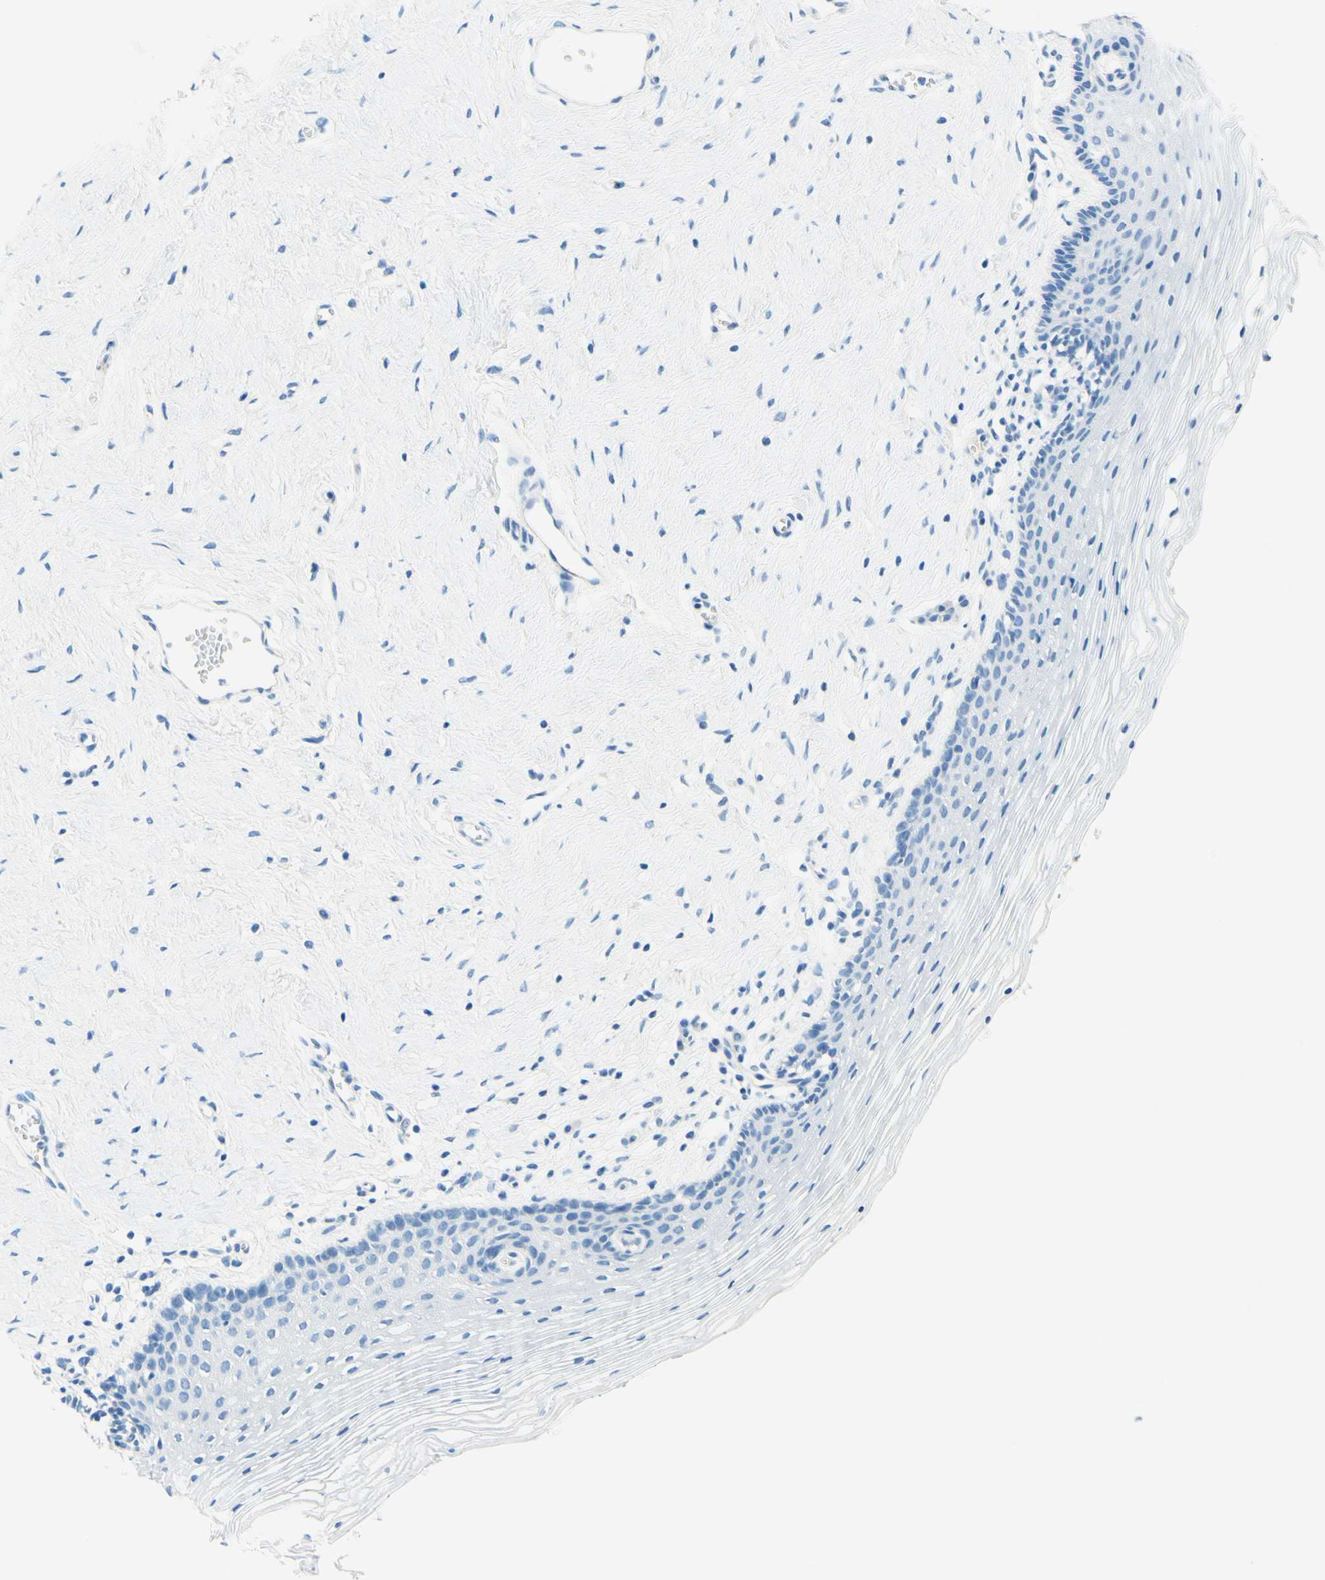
{"staining": {"intensity": "negative", "quantity": "none", "location": "none"}, "tissue": "vagina", "cell_type": "Squamous epithelial cells", "image_type": "normal", "snomed": [{"axis": "morphology", "description": "Normal tissue, NOS"}, {"axis": "topography", "description": "Vagina"}], "caption": "DAB immunohistochemical staining of unremarkable vagina exhibits no significant staining in squamous epithelial cells.", "gene": "PASD1", "patient": {"sex": "female", "age": 32}}